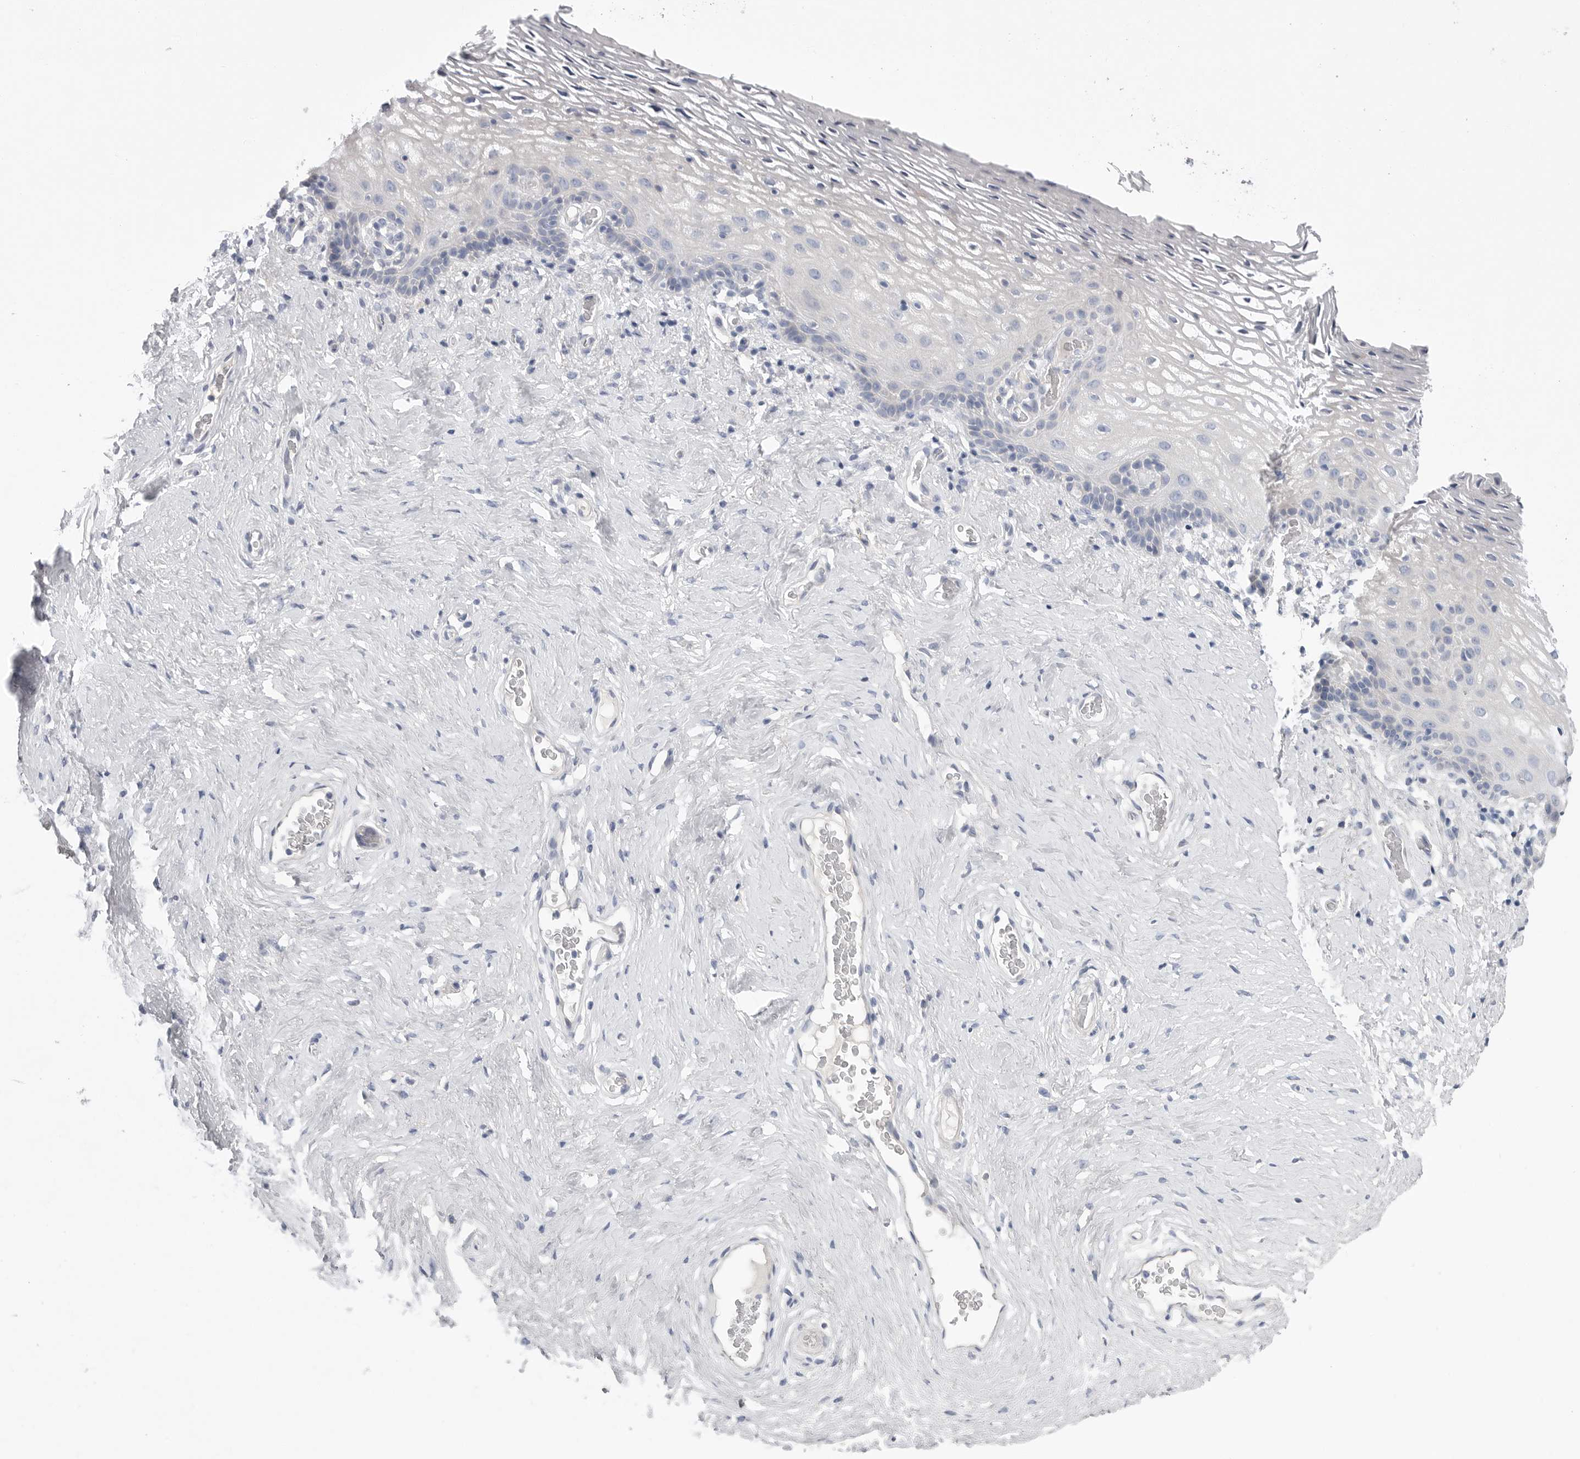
{"staining": {"intensity": "negative", "quantity": "none", "location": "none"}, "tissue": "vagina", "cell_type": "Squamous epithelial cells", "image_type": "normal", "snomed": [{"axis": "morphology", "description": "Normal tissue, NOS"}, {"axis": "morphology", "description": "Adenocarcinoma, NOS"}, {"axis": "topography", "description": "Rectum"}, {"axis": "topography", "description": "Vagina"}], "caption": "Benign vagina was stained to show a protein in brown. There is no significant positivity in squamous epithelial cells. The staining was performed using DAB to visualize the protein expression in brown, while the nuclei were stained in blue with hematoxylin (Magnification: 20x).", "gene": "CAMK2B", "patient": {"sex": "female", "age": 71}}